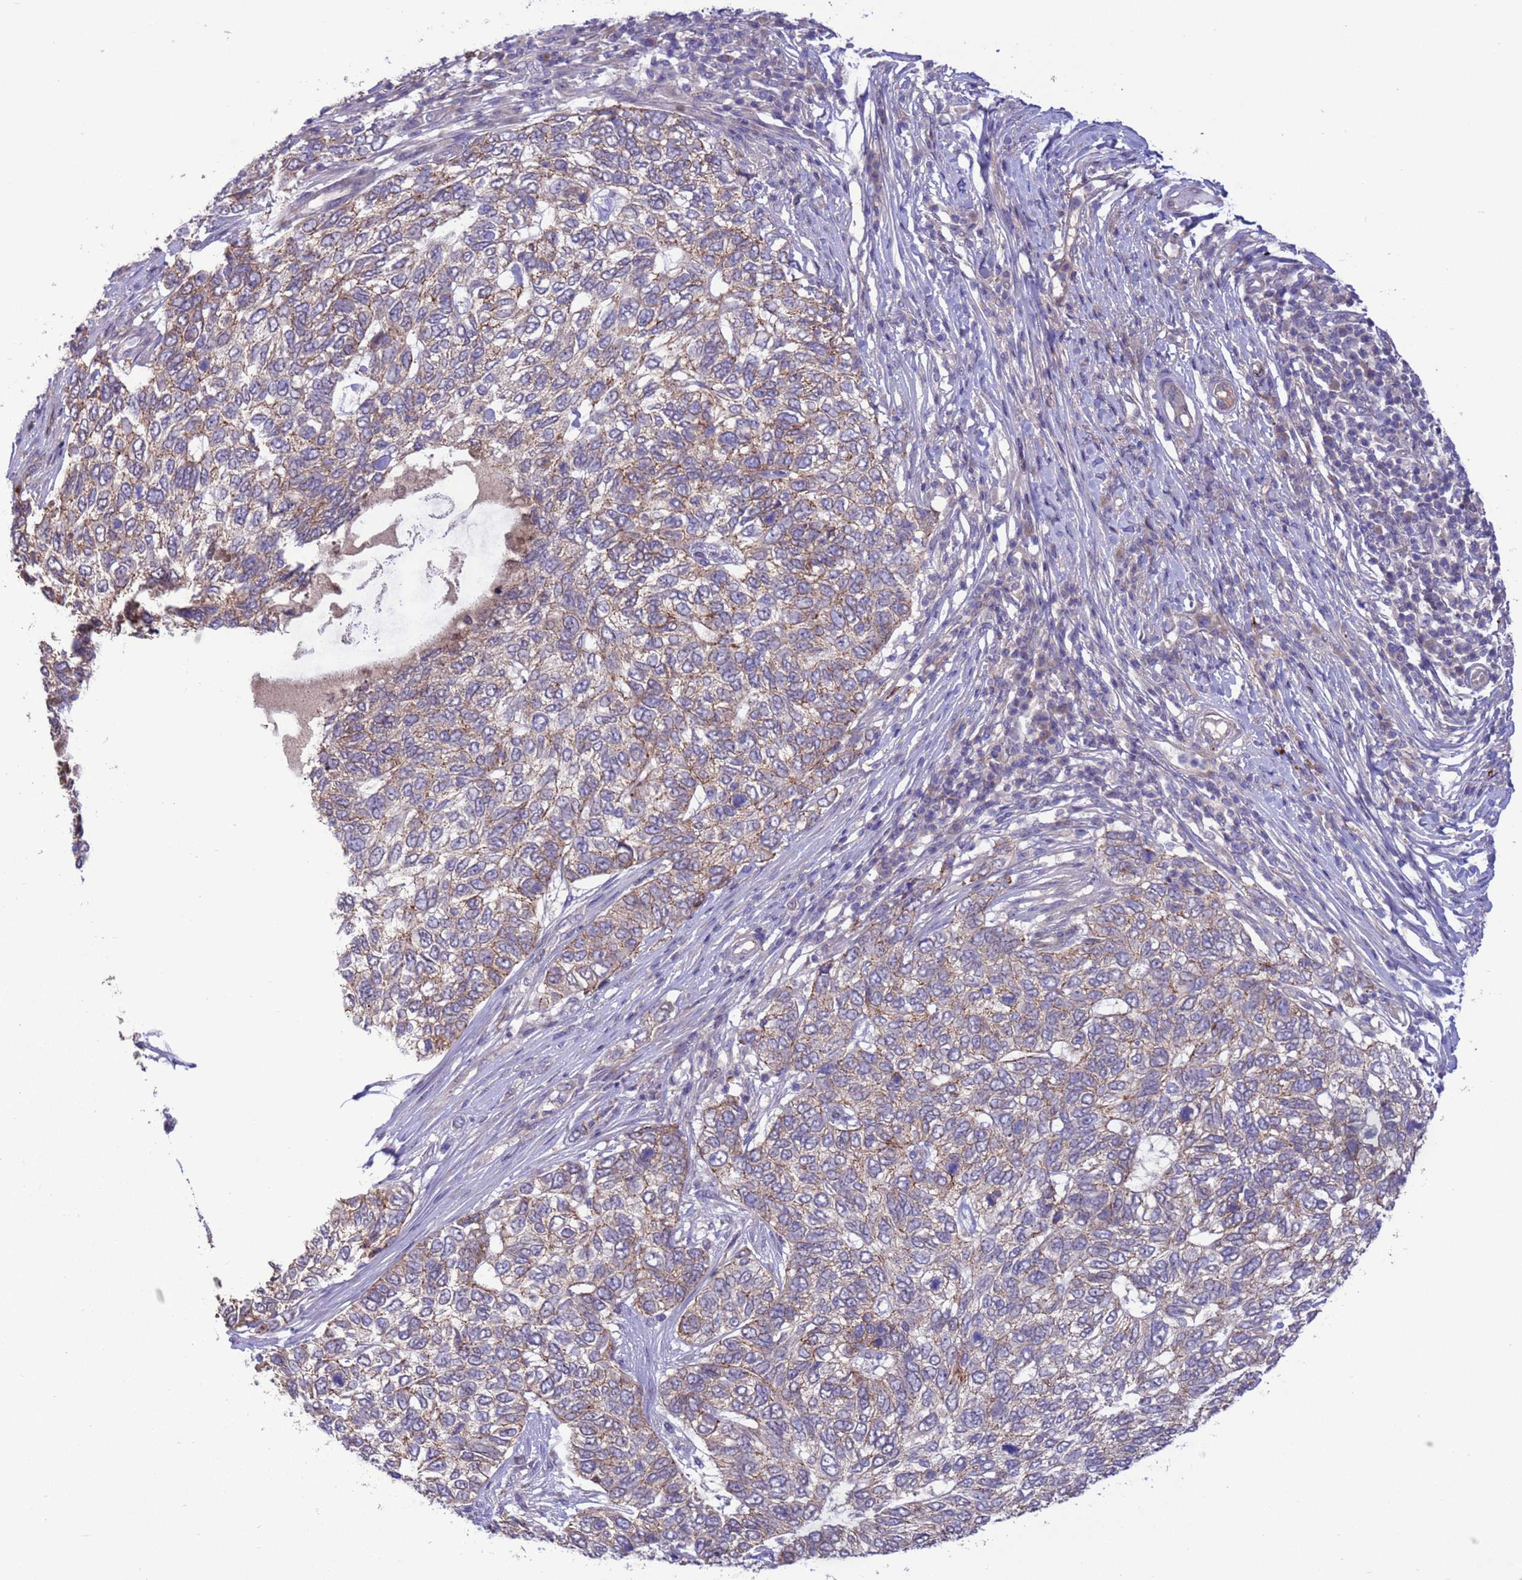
{"staining": {"intensity": "weak", "quantity": "25%-75%", "location": "cytoplasmic/membranous"}, "tissue": "skin cancer", "cell_type": "Tumor cells", "image_type": "cancer", "snomed": [{"axis": "morphology", "description": "Basal cell carcinoma"}, {"axis": "topography", "description": "Skin"}], "caption": "DAB (3,3'-diaminobenzidine) immunohistochemical staining of human basal cell carcinoma (skin) demonstrates weak cytoplasmic/membranous protein positivity in approximately 25%-75% of tumor cells.", "gene": "GJA10", "patient": {"sex": "female", "age": 65}}